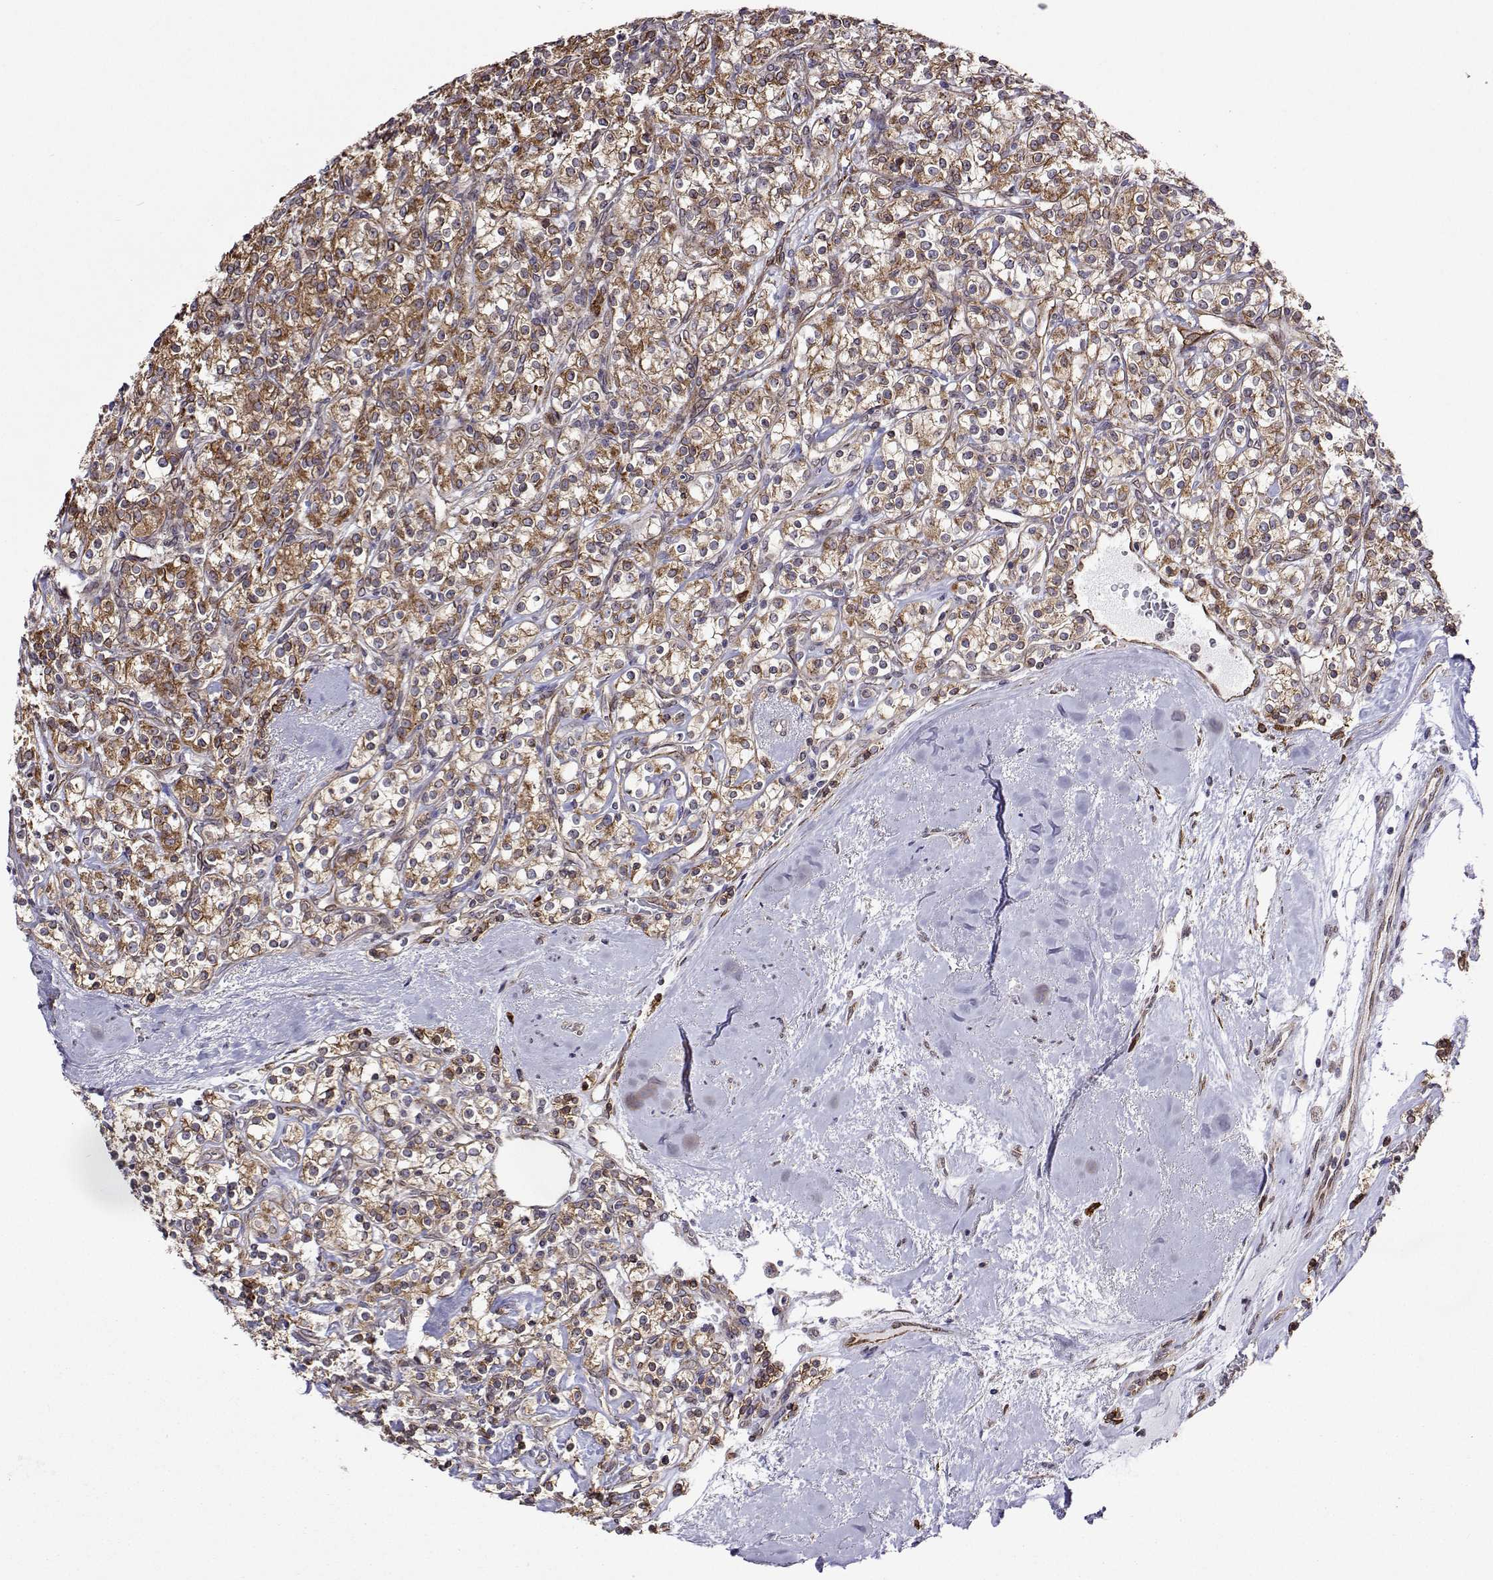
{"staining": {"intensity": "moderate", "quantity": ">75%", "location": "cytoplasmic/membranous"}, "tissue": "renal cancer", "cell_type": "Tumor cells", "image_type": "cancer", "snomed": [{"axis": "morphology", "description": "Adenocarcinoma, NOS"}, {"axis": "topography", "description": "Kidney"}], "caption": "DAB (3,3'-diaminobenzidine) immunohistochemical staining of human renal adenocarcinoma displays moderate cytoplasmic/membranous protein positivity in about >75% of tumor cells.", "gene": "PGRMC2", "patient": {"sex": "male", "age": 77}}